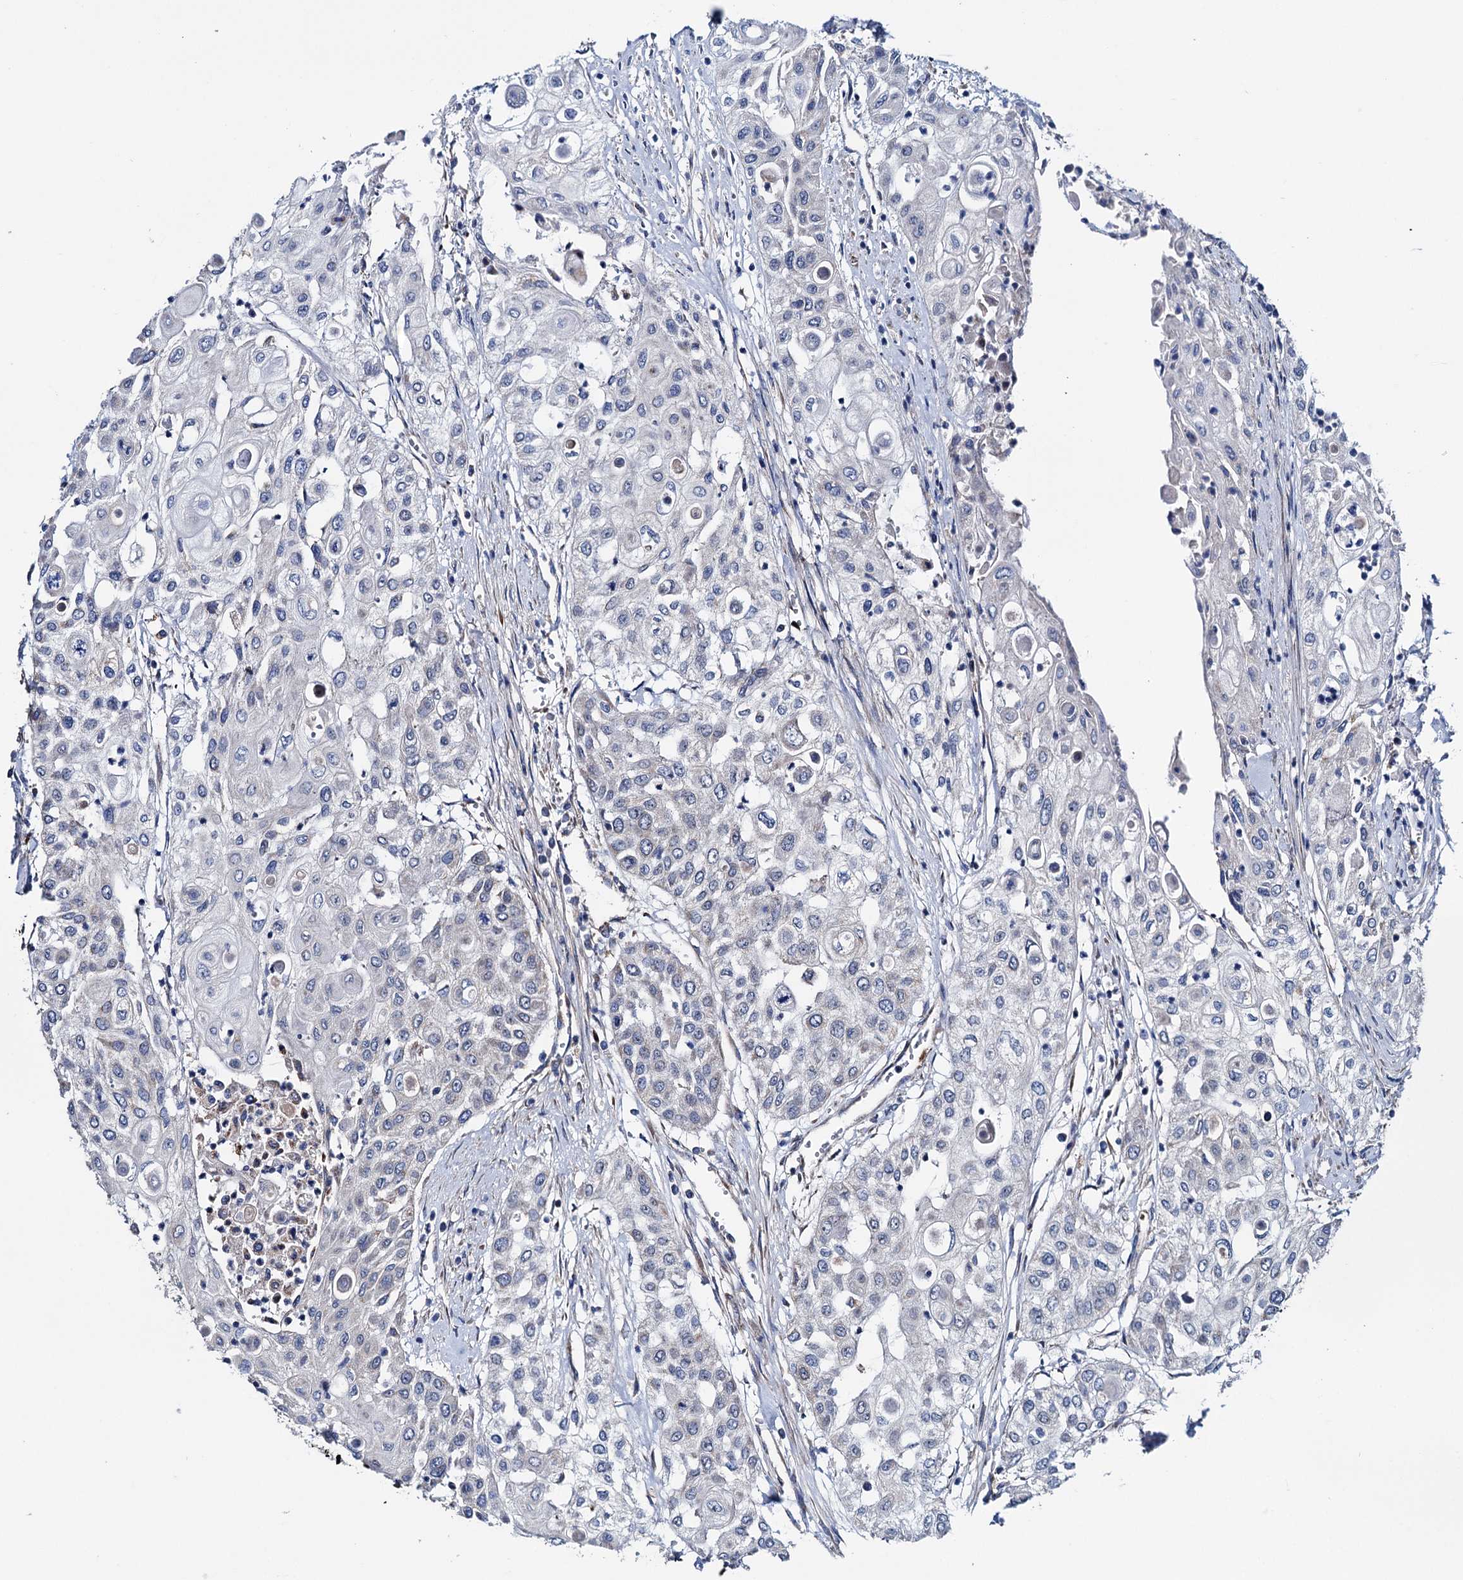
{"staining": {"intensity": "negative", "quantity": "none", "location": "none"}, "tissue": "urothelial cancer", "cell_type": "Tumor cells", "image_type": "cancer", "snomed": [{"axis": "morphology", "description": "Urothelial carcinoma, High grade"}, {"axis": "topography", "description": "Urinary bladder"}], "caption": "IHC of human urothelial cancer displays no staining in tumor cells.", "gene": "EYA4", "patient": {"sex": "female", "age": 79}}